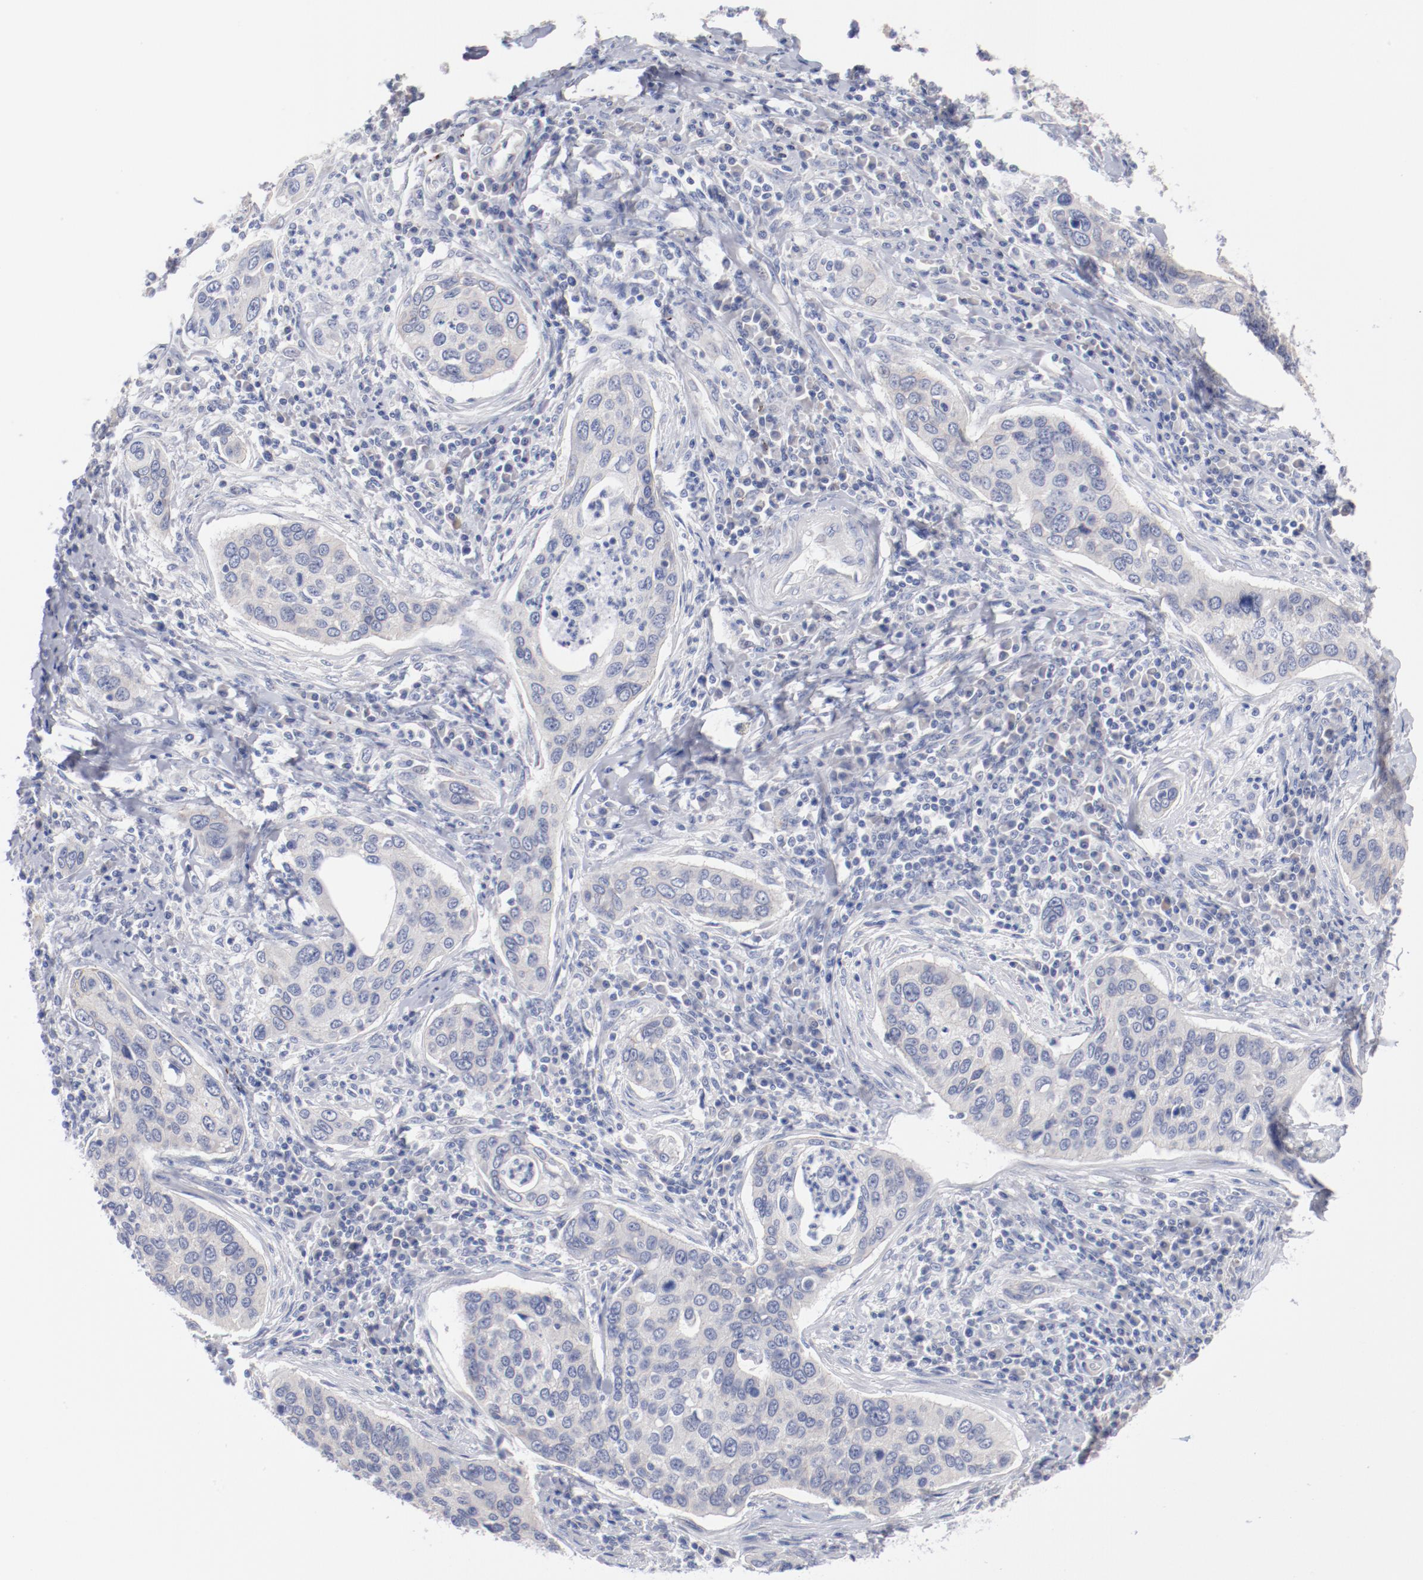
{"staining": {"intensity": "negative", "quantity": "none", "location": "none"}, "tissue": "cervical cancer", "cell_type": "Tumor cells", "image_type": "cancer", "snomed": [{"axis": "morphology", "description": "Squamous cell carcinoma, NOS"}, {"axis": "topography", "description": "Cervix"}], "caption": "Photomicrograph shows no significant protein positivity in tumor cells of squamous cell carcinoma (cervical).", "gene": "CPE", "patient": {"sex": "female", "age": 53}}